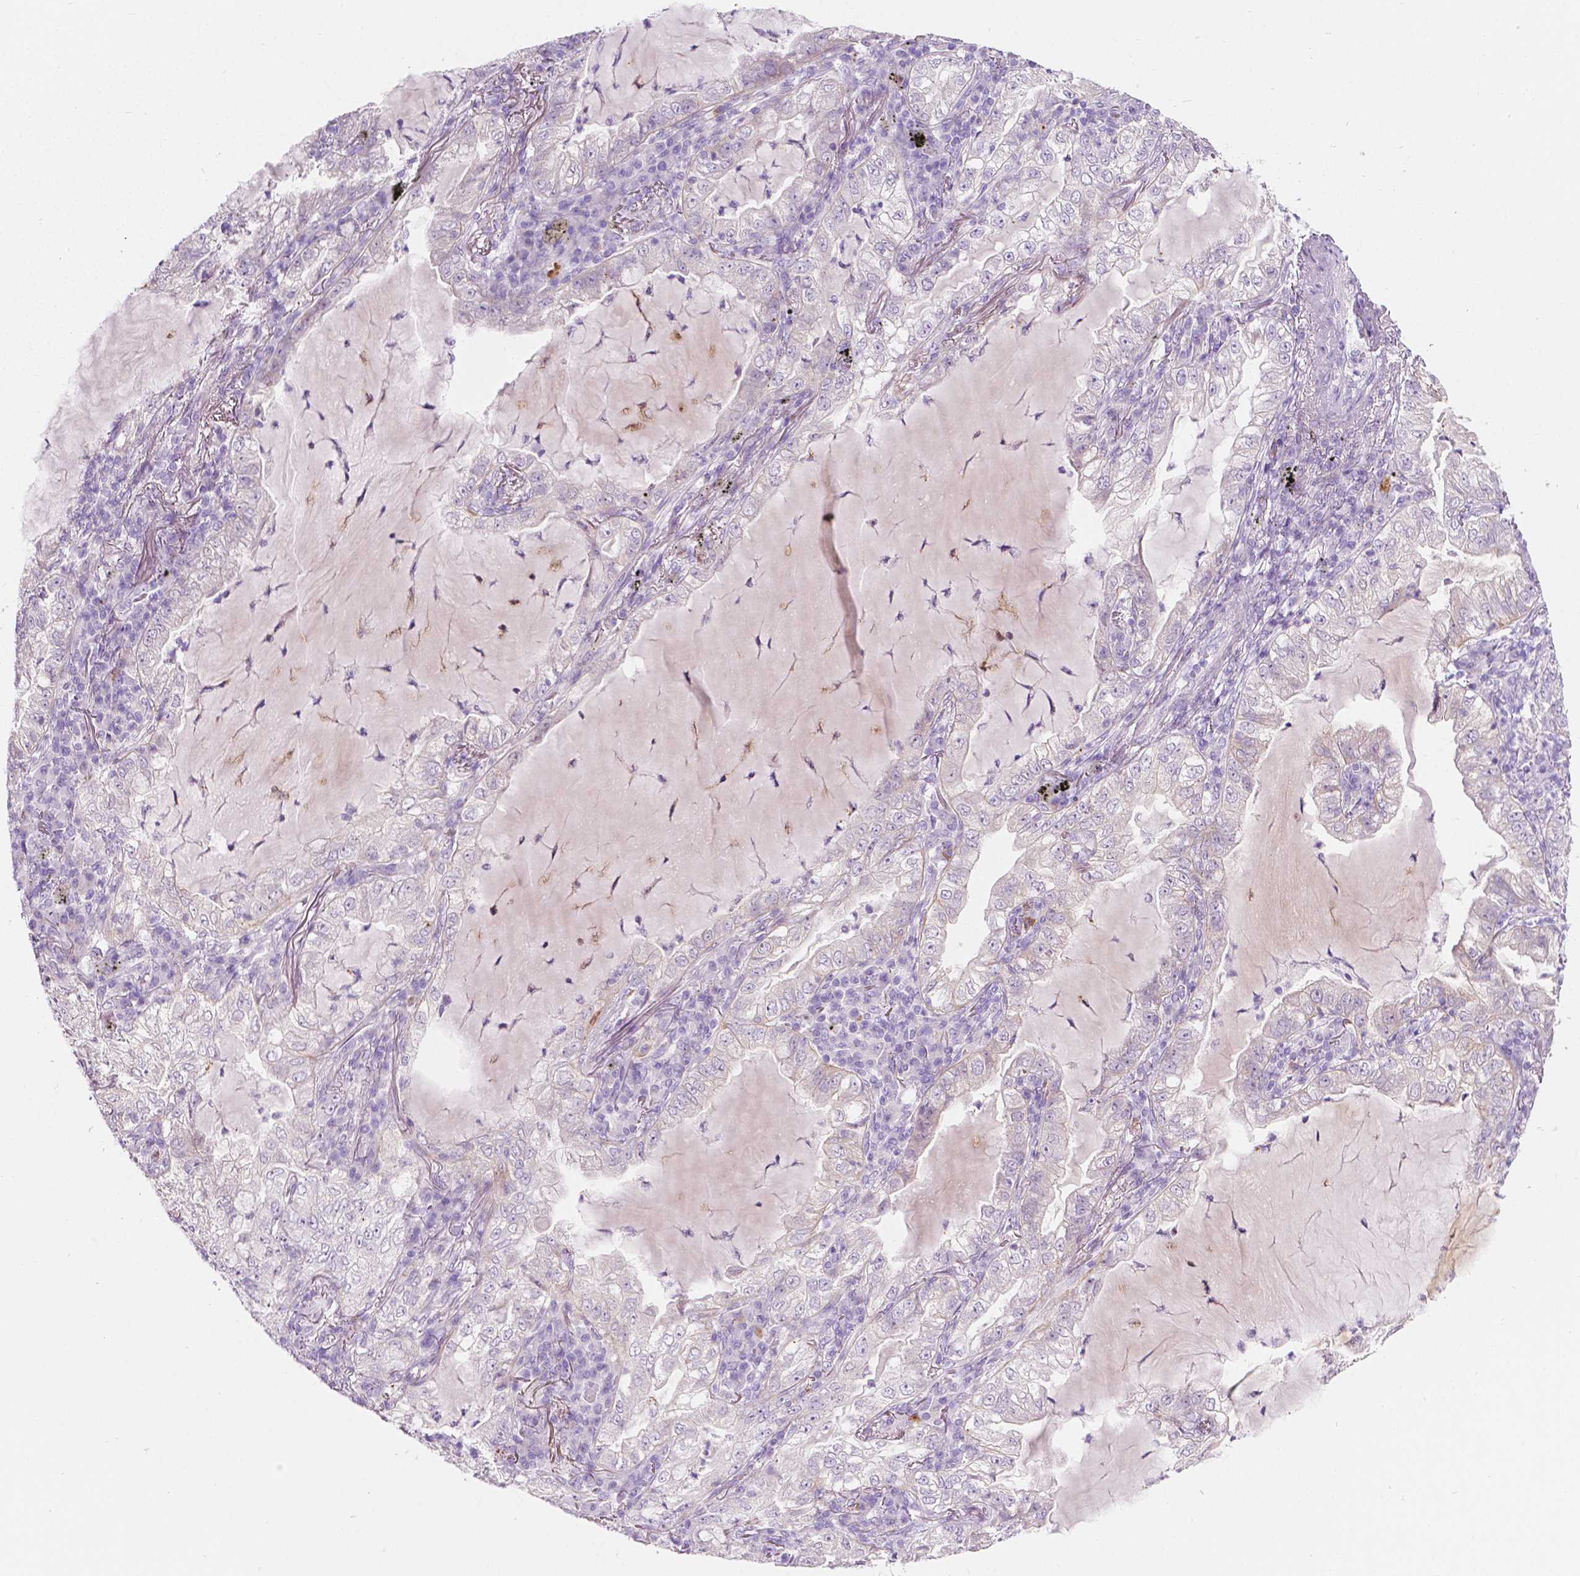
{"staining": {"intensity": "negative", "quantity": "none", "location": "none"}, "tissue": "lung cancer", "cell_type": "Tumor cells", "image_type": "cancer", "snomed": [{"axis": "morphology", "description": "Adenocarcinoma, NOS"}, {"axis": "topography", "description": "Lung"}], "caption": "Lung adenocarcinoma stained for a protein using immunohistochemistry exhibits no expression tumor cells.", "gene": "NOS1AP", "patient": {"sex": "female", "age": 73}}